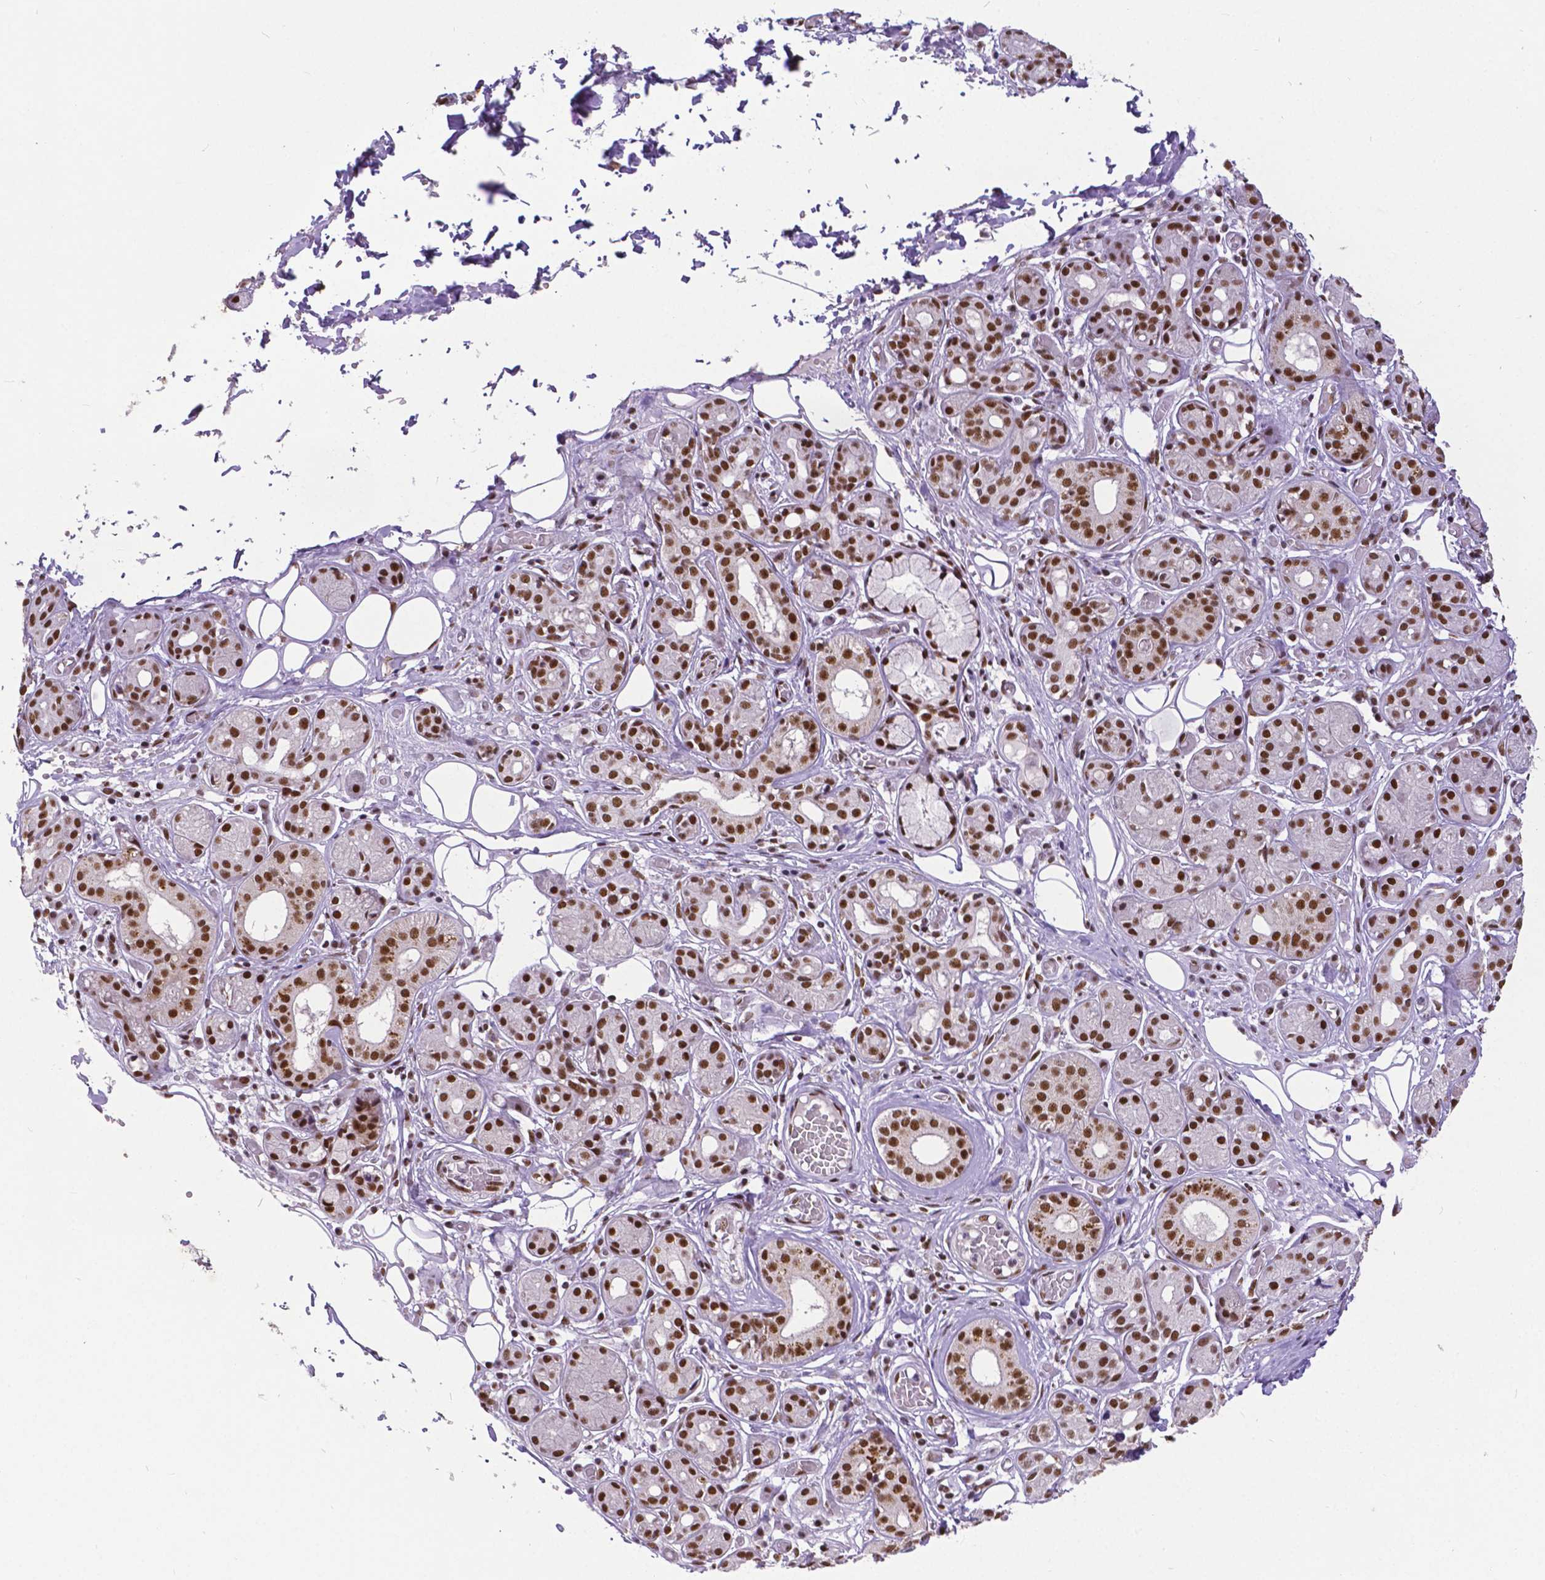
{"staining": {"intensity": "strong", "quantity": ">75%", "location": "nuclear"}, "tissue": "salivary gland", "cell_type": "Glandular cells", "image_type": "normal", "snomed": [{"axis": "morphology", "description": "Normal tissue, NOS"}, {"axis": "topography", "description": "Salivary gland"}, {"axis": "topography", "description": "Peripheral nerve tissue"}], "caption": "The histopathology image shows immunohistochemical staining of normal salivary gland. There is strong nuclear expression is appreciated in approximately >75% of glandular cells. (Stains: DAB in brown, nuclei in blue, Microscopy: brightfield microscopy at high magnification).", "gene": "ATRX", "patient": {"sex": "male", "age": 71}}